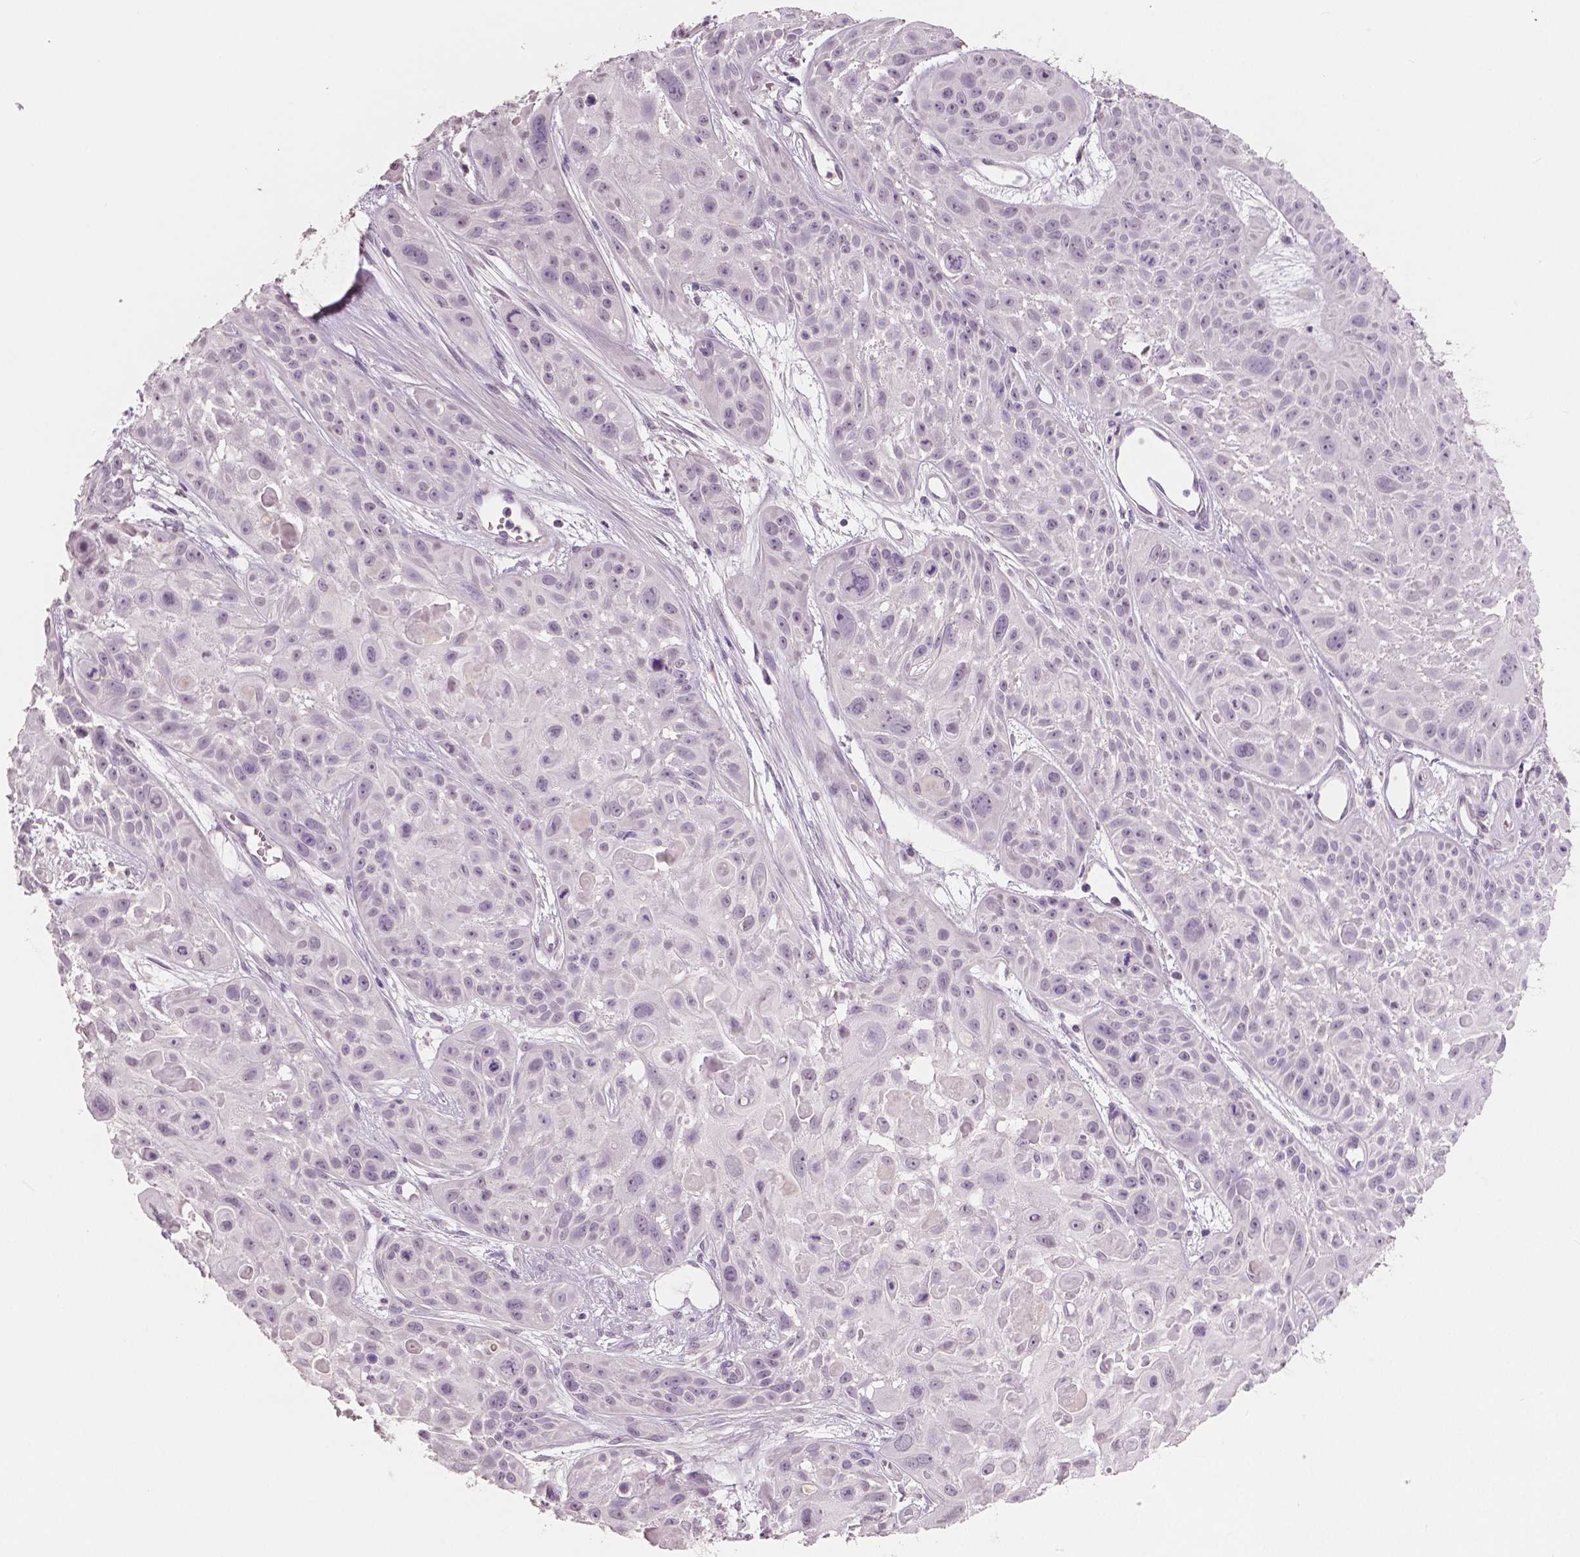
{"staining": {"intensity": "negative", "quantity": "none", "location": "none"}, "tissue": "skin cancer", "cell_type": "Tumor cells", "image_type": "cancer", "snomed": [{"axis": "morphology", "description": "Squamous cell carcinoma, NOS"}, {"axis": "topography", "description": "Skin"}, {"axis": "topography", "description": "Anal"}], "caption": "A high-resolution histopathology image shows immunohistochemistry staining of skin cancer (squamous cell carcinoma), which demonstrates no significant expression in tumor cells.", "gene": "NECAB1", "patient": {"sex": "female", "age": 75}}